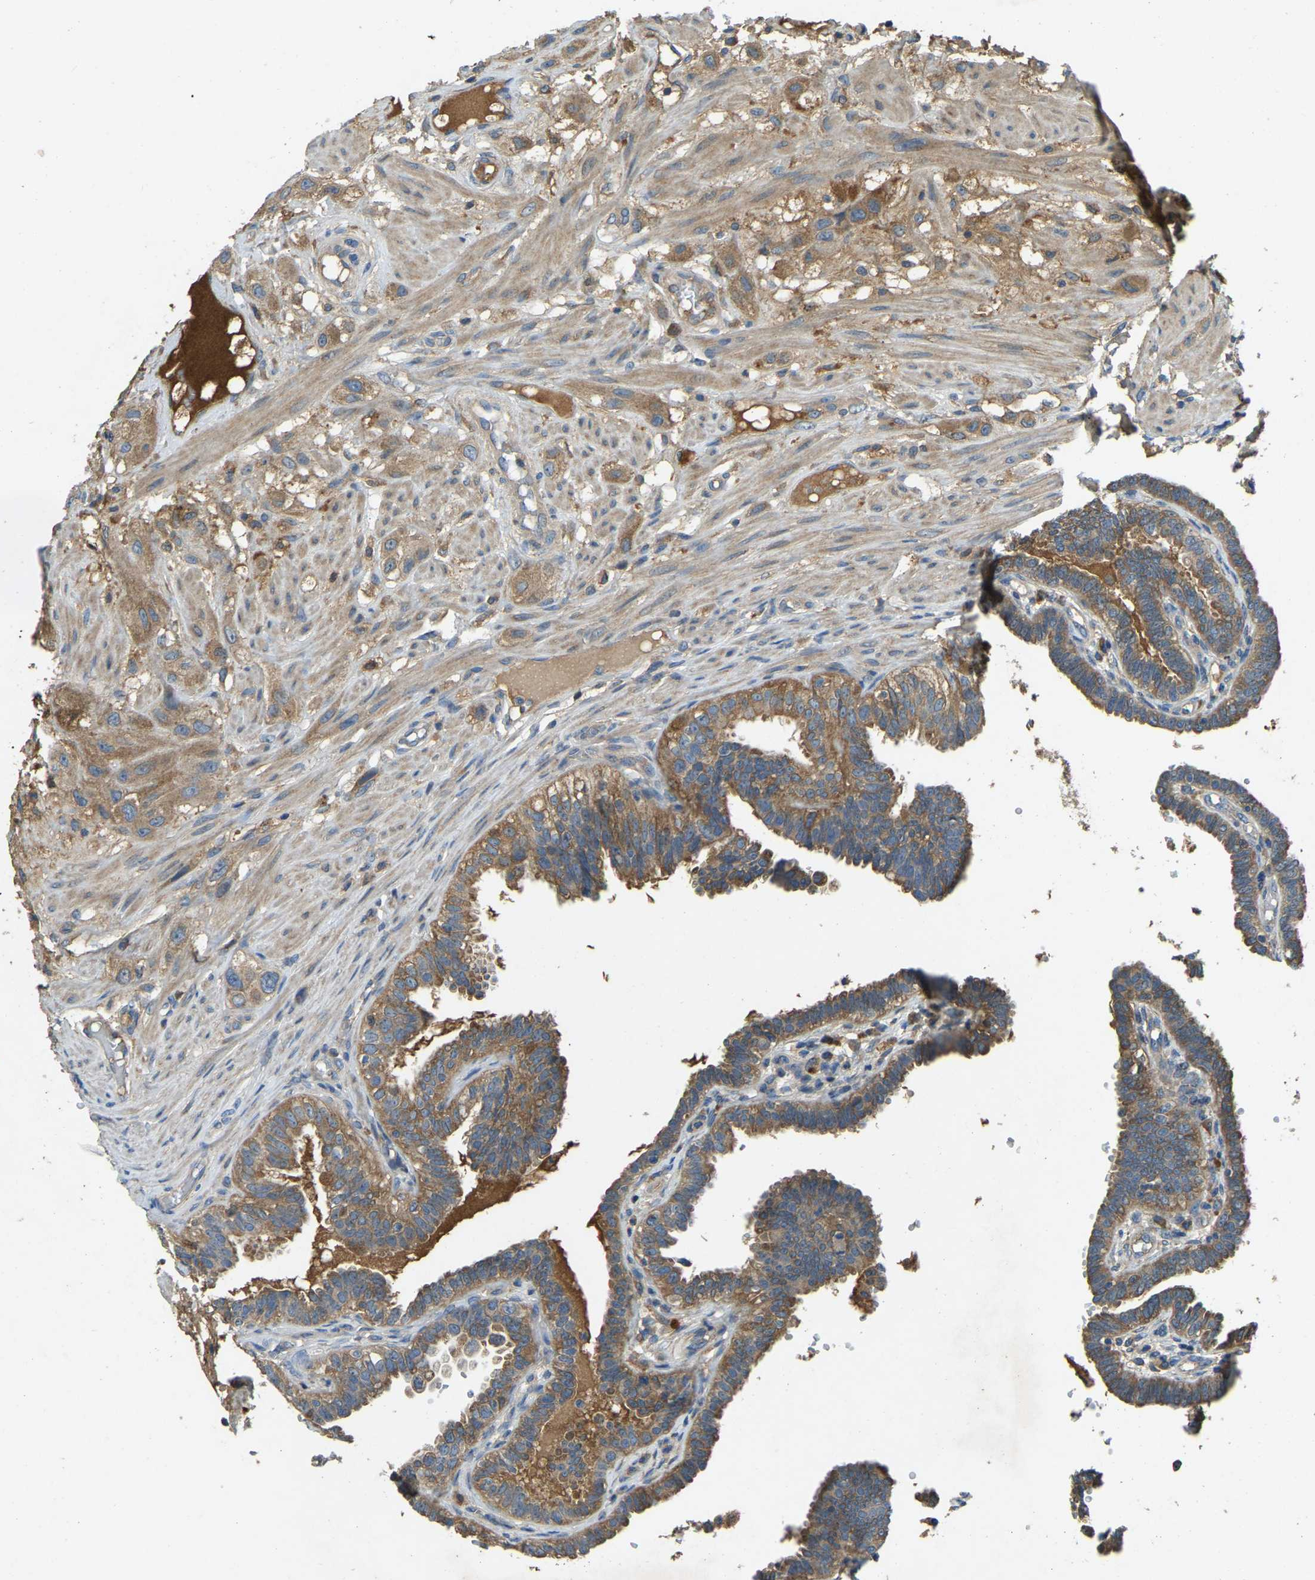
{"staining": {"intensity": "moderate", "quantity": ">75%", "location": "cytoplasmic/membranous"}, "tissue": "fallopian tube", "cell_type": "Glandular cells", "image_type": "normal", "snomed": [{"axis": "morphology", "description": "Normal tissue, NOS"}, {"axis": "topography", "description": "Fallopian tube"}, {"axis": "topography", "description": "Placenta"}], "caption": "Immunohistochemistry micrograph of unremarkable fallopian tube: human fallopian tube stained using immunohistochemistry (IHC) demonstrates medium levels of moderate protein expression localized specifically in the cytoplasmic/membranous of glandular cells, appearing as a cytoplasmic/membranous brown color.", "gene": "ATP8B1", "patient": {"sex": "female", "age": 34}}